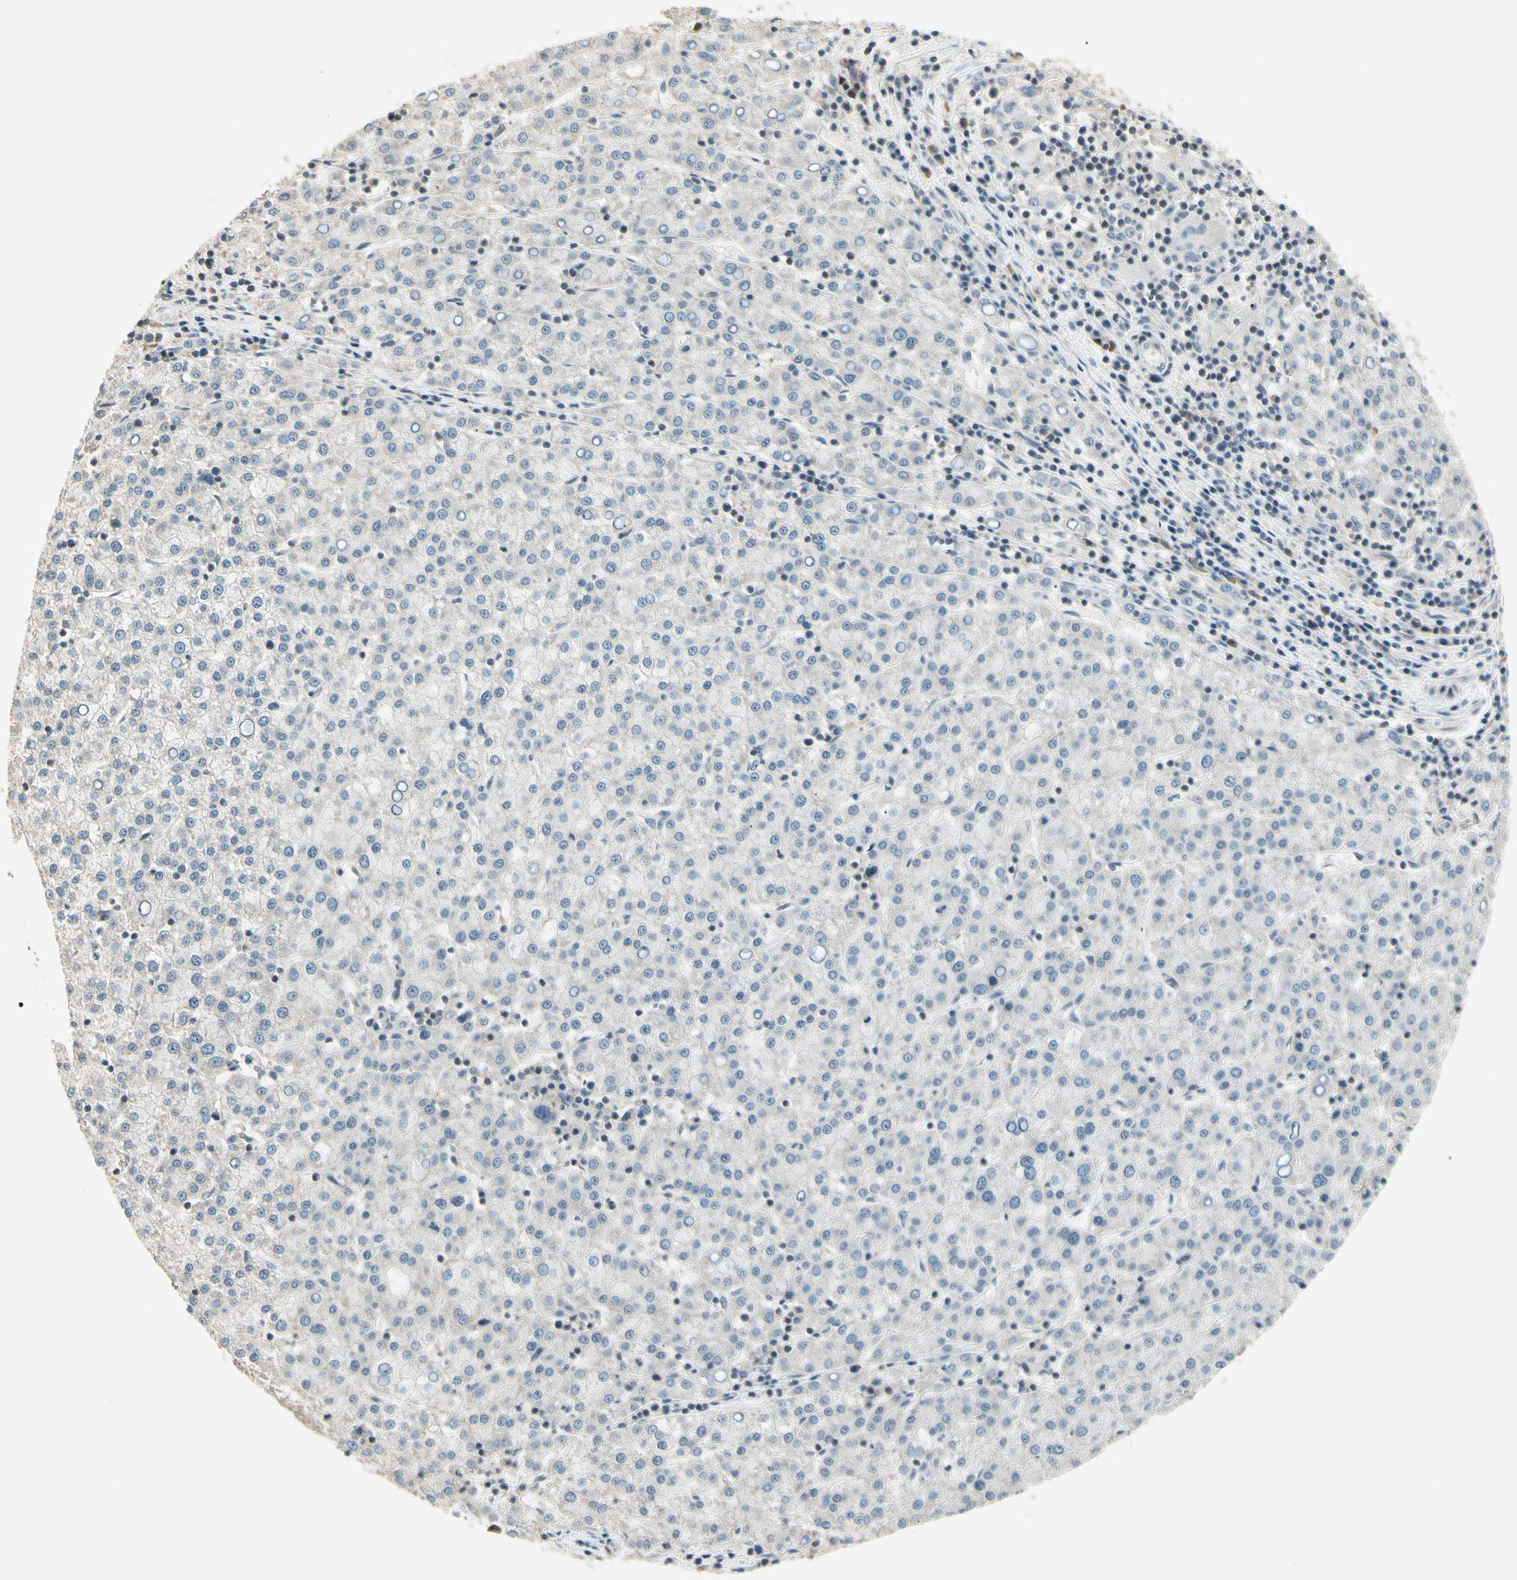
{"staining": {"intensity": "weak", "quantity": "<25%", "location": "cytoplasmic/membranous"}, "tissue": "liver cancer", "cell_type": "Tumor cells", "image_type": "cancer", "snomed": [{"axis": "morphology", "description": "Carcinoma, Hepatocellular, NOS"}, {"axis": "topography", "description": "Liver"}], "caption": "High magnification brightfield microscopy of hepatocellular carcinoma (liver) stained with DAB (3,3'-diaminobenzidine) (brown) and counterstained with hematoxylin (blue): tumor cells show no significant expression.", "gene": "ZSCAN12", "patient": {"sex": "female", "age": 58}}